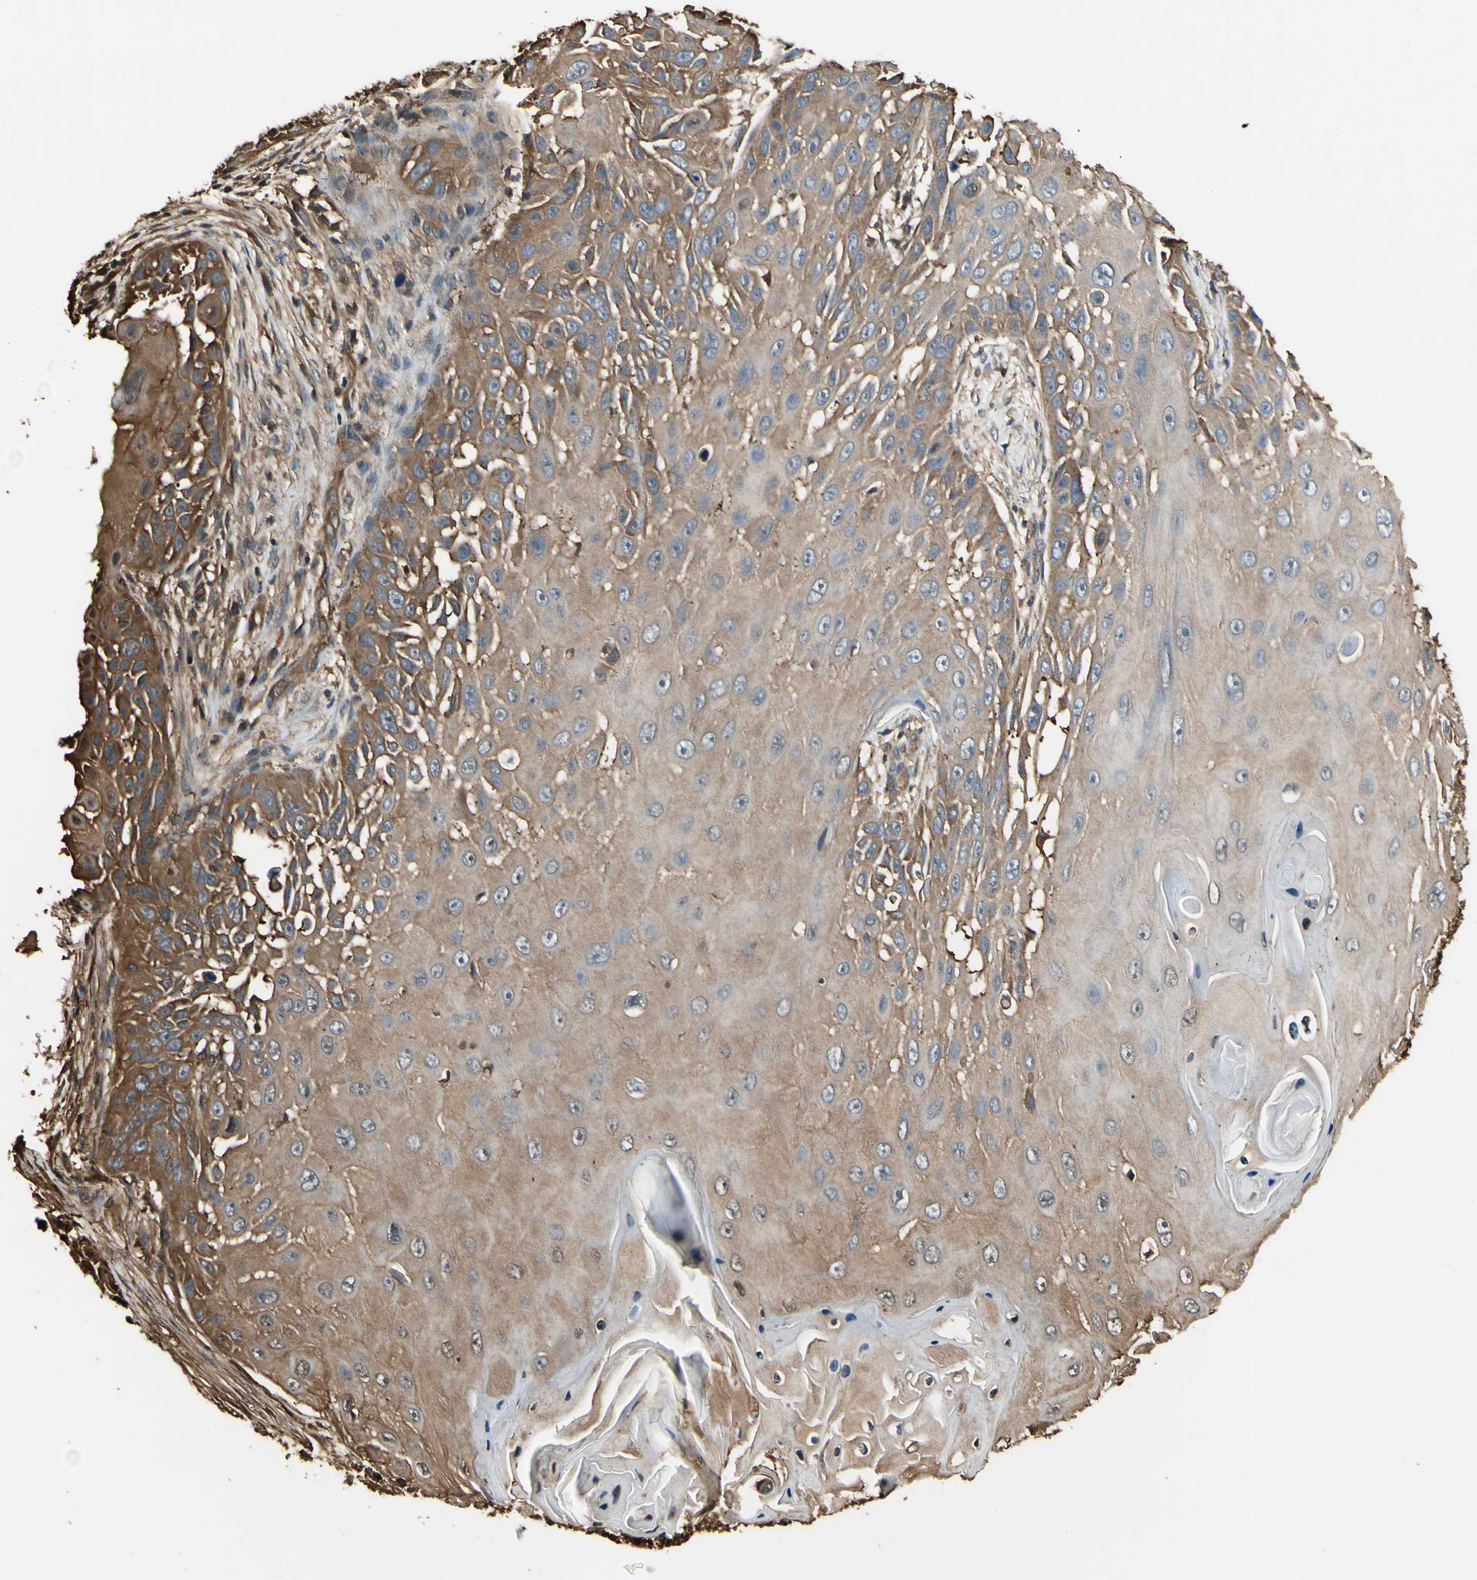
{"staining": {"intensity": "moderate", "quantity": ">75%", "location": "cytoplasmic/membranous"}, "tissue": "skin cancer", "cell_type": "Tumor cells", "image_type": "cancer", "snomed": [{"axis": "morphology", "description": "Squamous cell carcinoma, NOS"}, {"axis": "topography", "description": "Skin"}], "caption": "Immunohistochemistry (IHC) (DAB) staining of skin squamous cell carcinoma exhibits moderate cytoplasmic/membranous protein staining in about >75% of tumor cells. (Brightfield microscopy of DAB IHC at high magnification).", "gene": "YWHAE", "patient": {"sex": "female", "age": 44}}